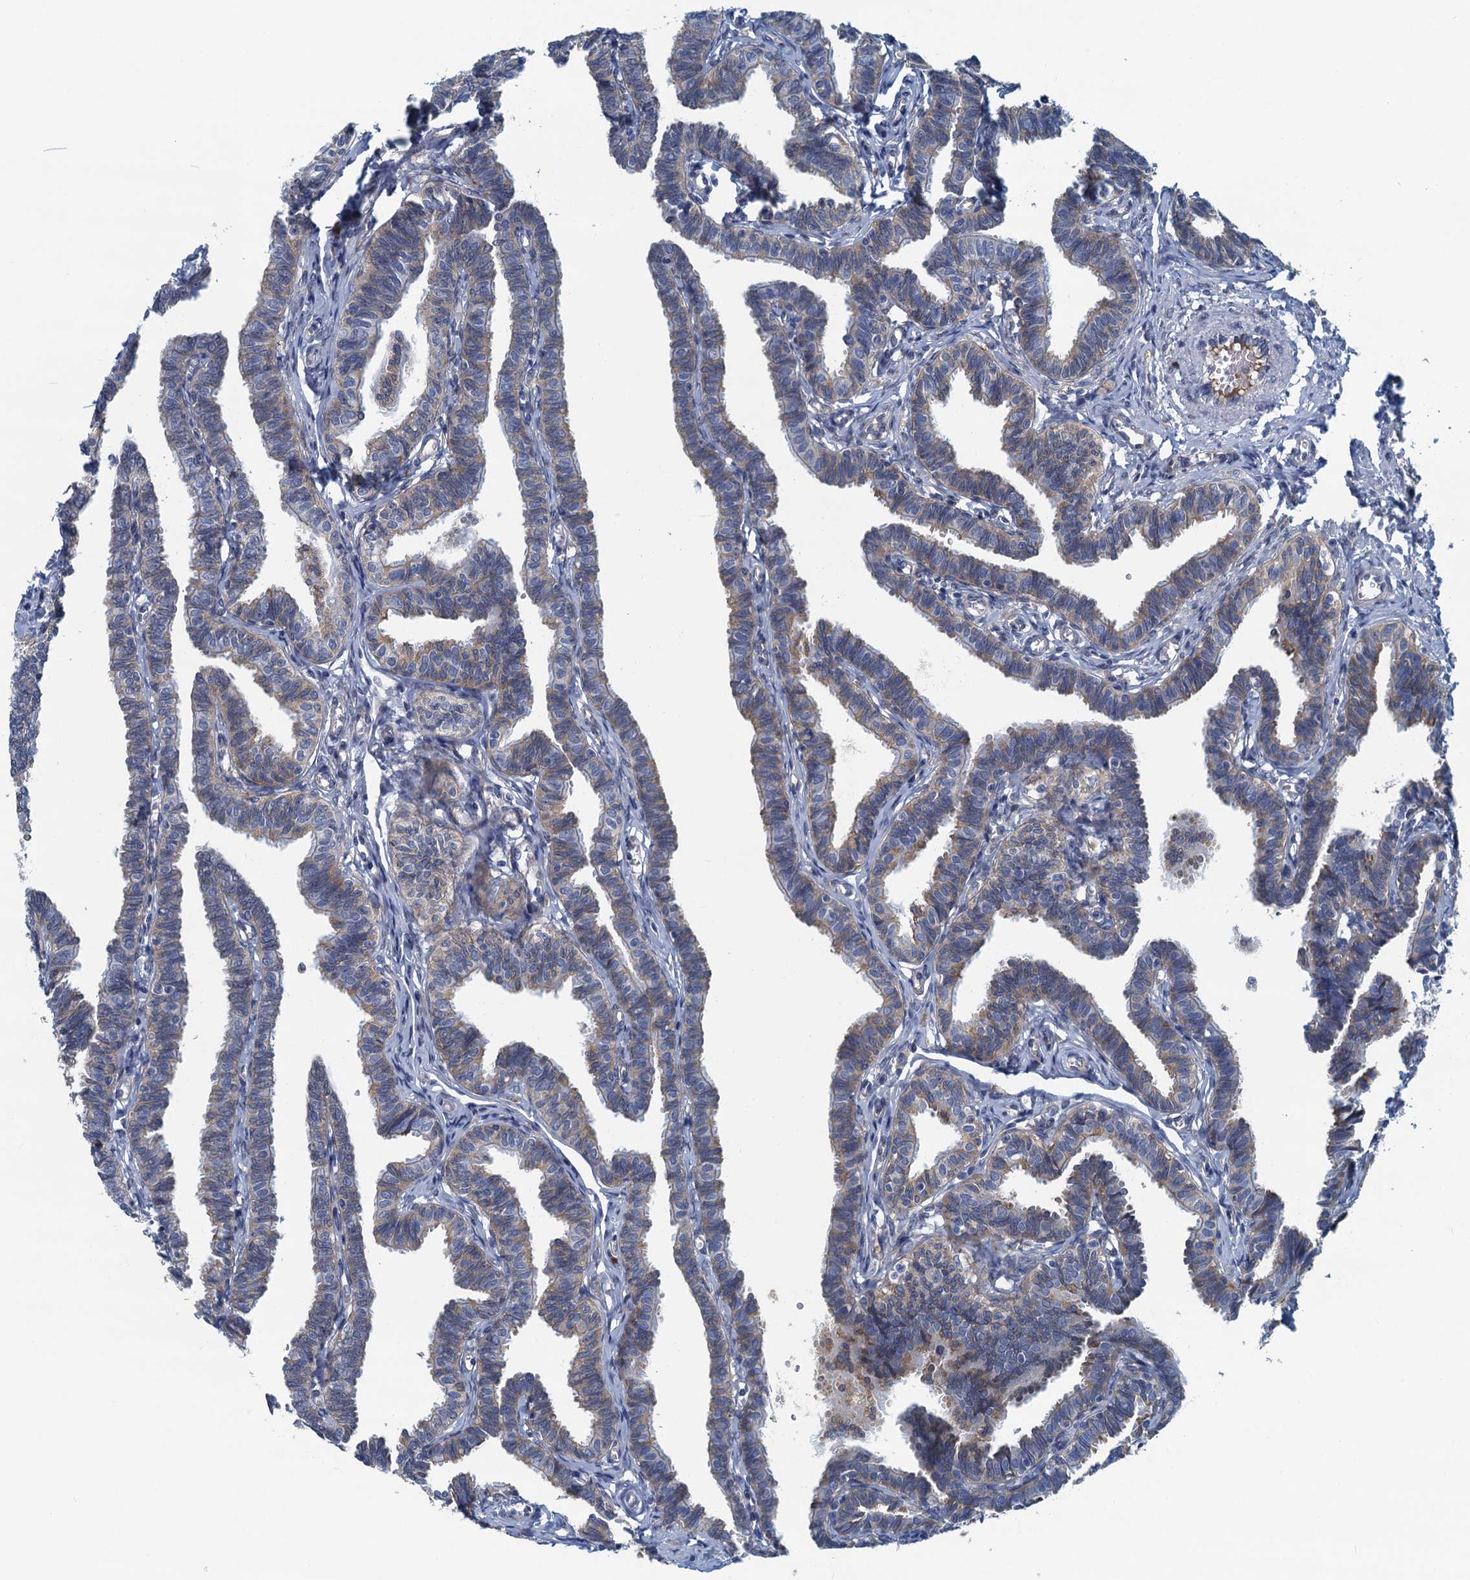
{"staining": {"intensity": "moderate", "quantity": "25%-75%", "location": "cytoplasmic/membranous"}, "tissue": "fallopian tube", "cell_type": "Glandular cells", "image_type": "normal", "snomed": [{"axis": "morphology", "description": "Normal tissue, NOS"}, {"axis": "topography", "description": "Fallopian tube"}, {"axis": "topography", "description": "Ovary"}], "caption": "A brown stain labels moderate cytoplasmic/membranous staining of a protein in glandular cells of unremarkable fallopian tube. (DAB (3,3'-diaminobenzidine) IHC, brown staining for protein, blue staining for nuclei).", "gene": "MYDGF", "patient": {"sex": "female", "age": 23}}